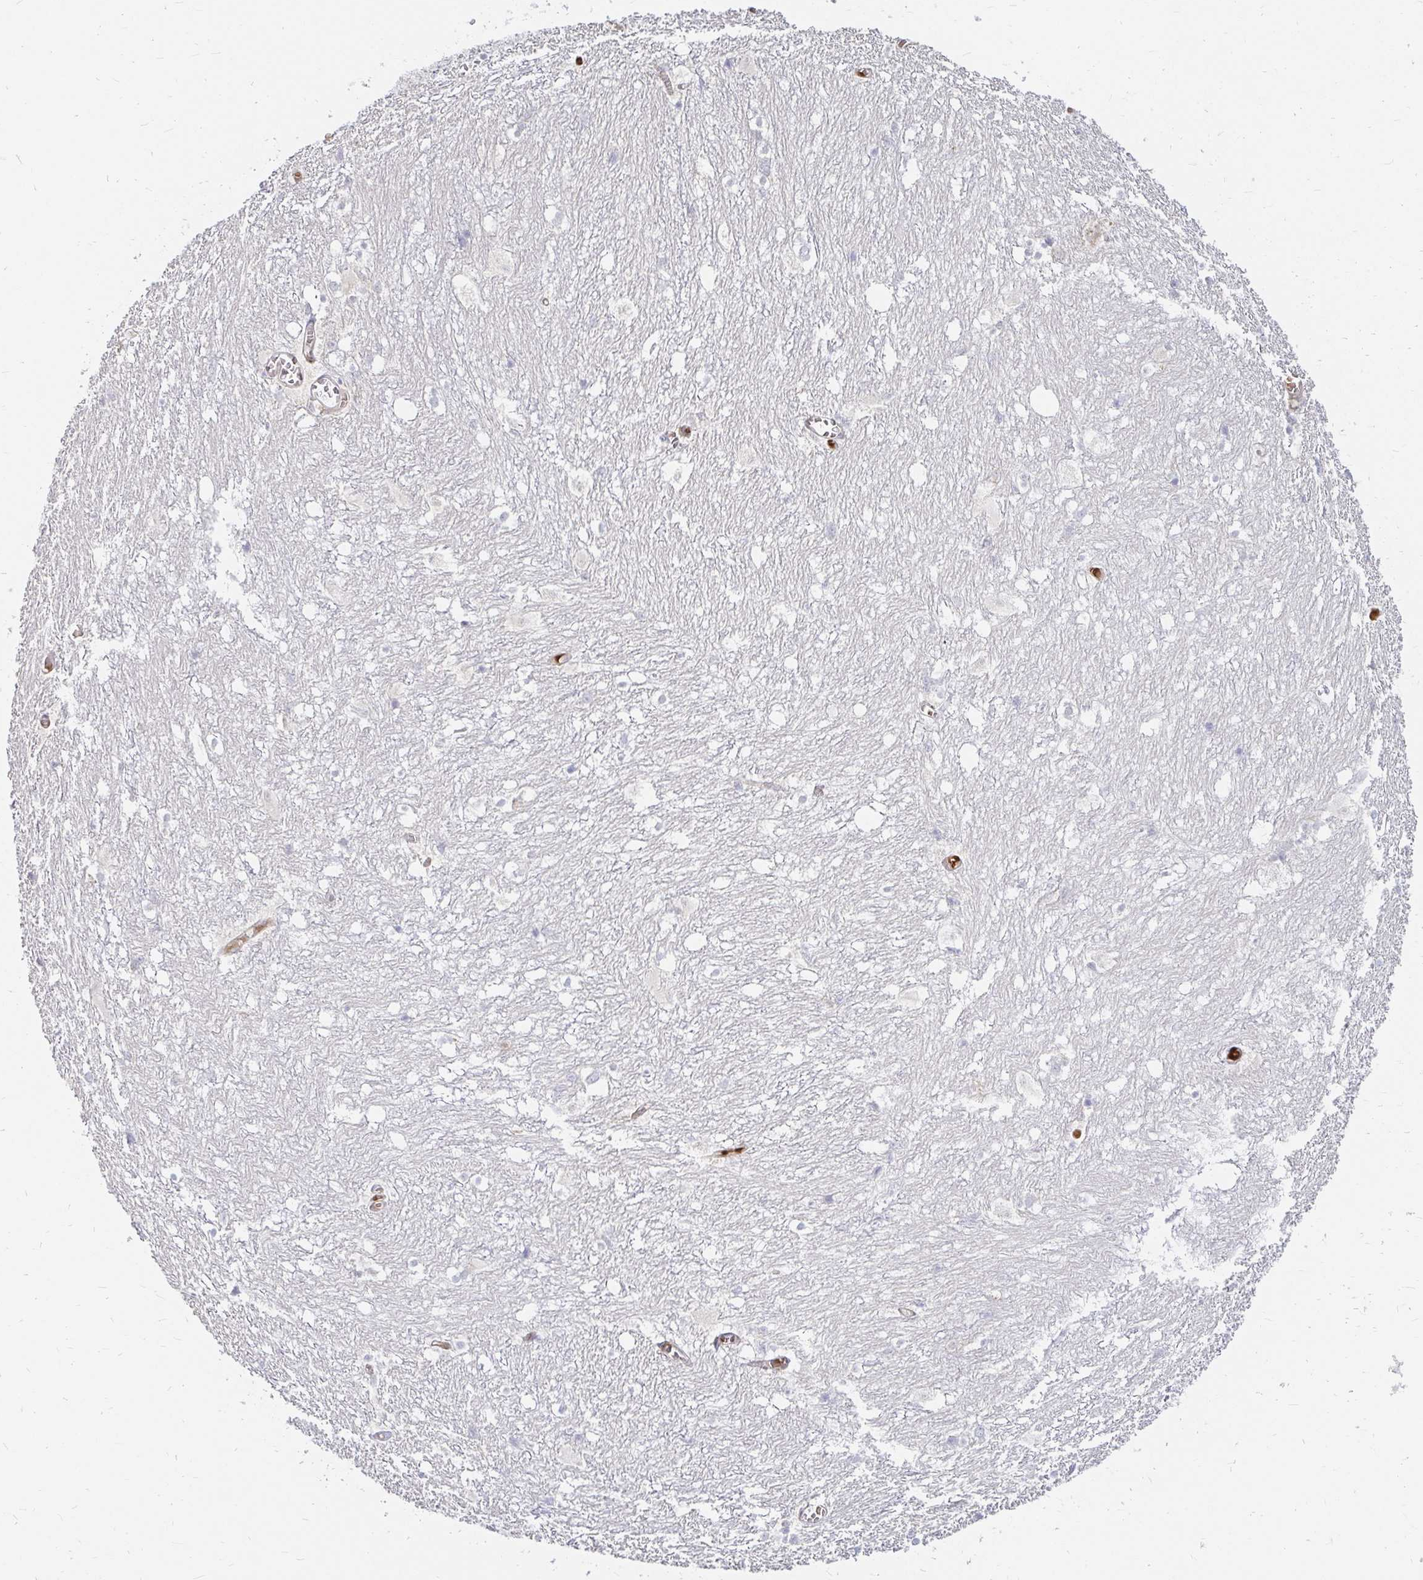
{"staining": {"intensity": "negative", "quantity": "none", "location": "none"}, "tissue": "hippocampus", "cell_type": "Glial cells", "image_type": "normal", "snomed": [{"axis": "morphology", "description": "Normal tissue, NOS"}, {"axis": "topography", "description": "Hippocampus"}], "caption": "A micrograph of hippocampus stained for a protein exhibits no brown staining in glial cells. Brightfield microscopy of immunohistochemistry (IHC) stained with DAB (3,3'-diaminobenzidine) (brown) and hematoxylin (blue), captured at high magnification.", "gene": "CAST", "patient": {"sex": "female", "age": 52}}